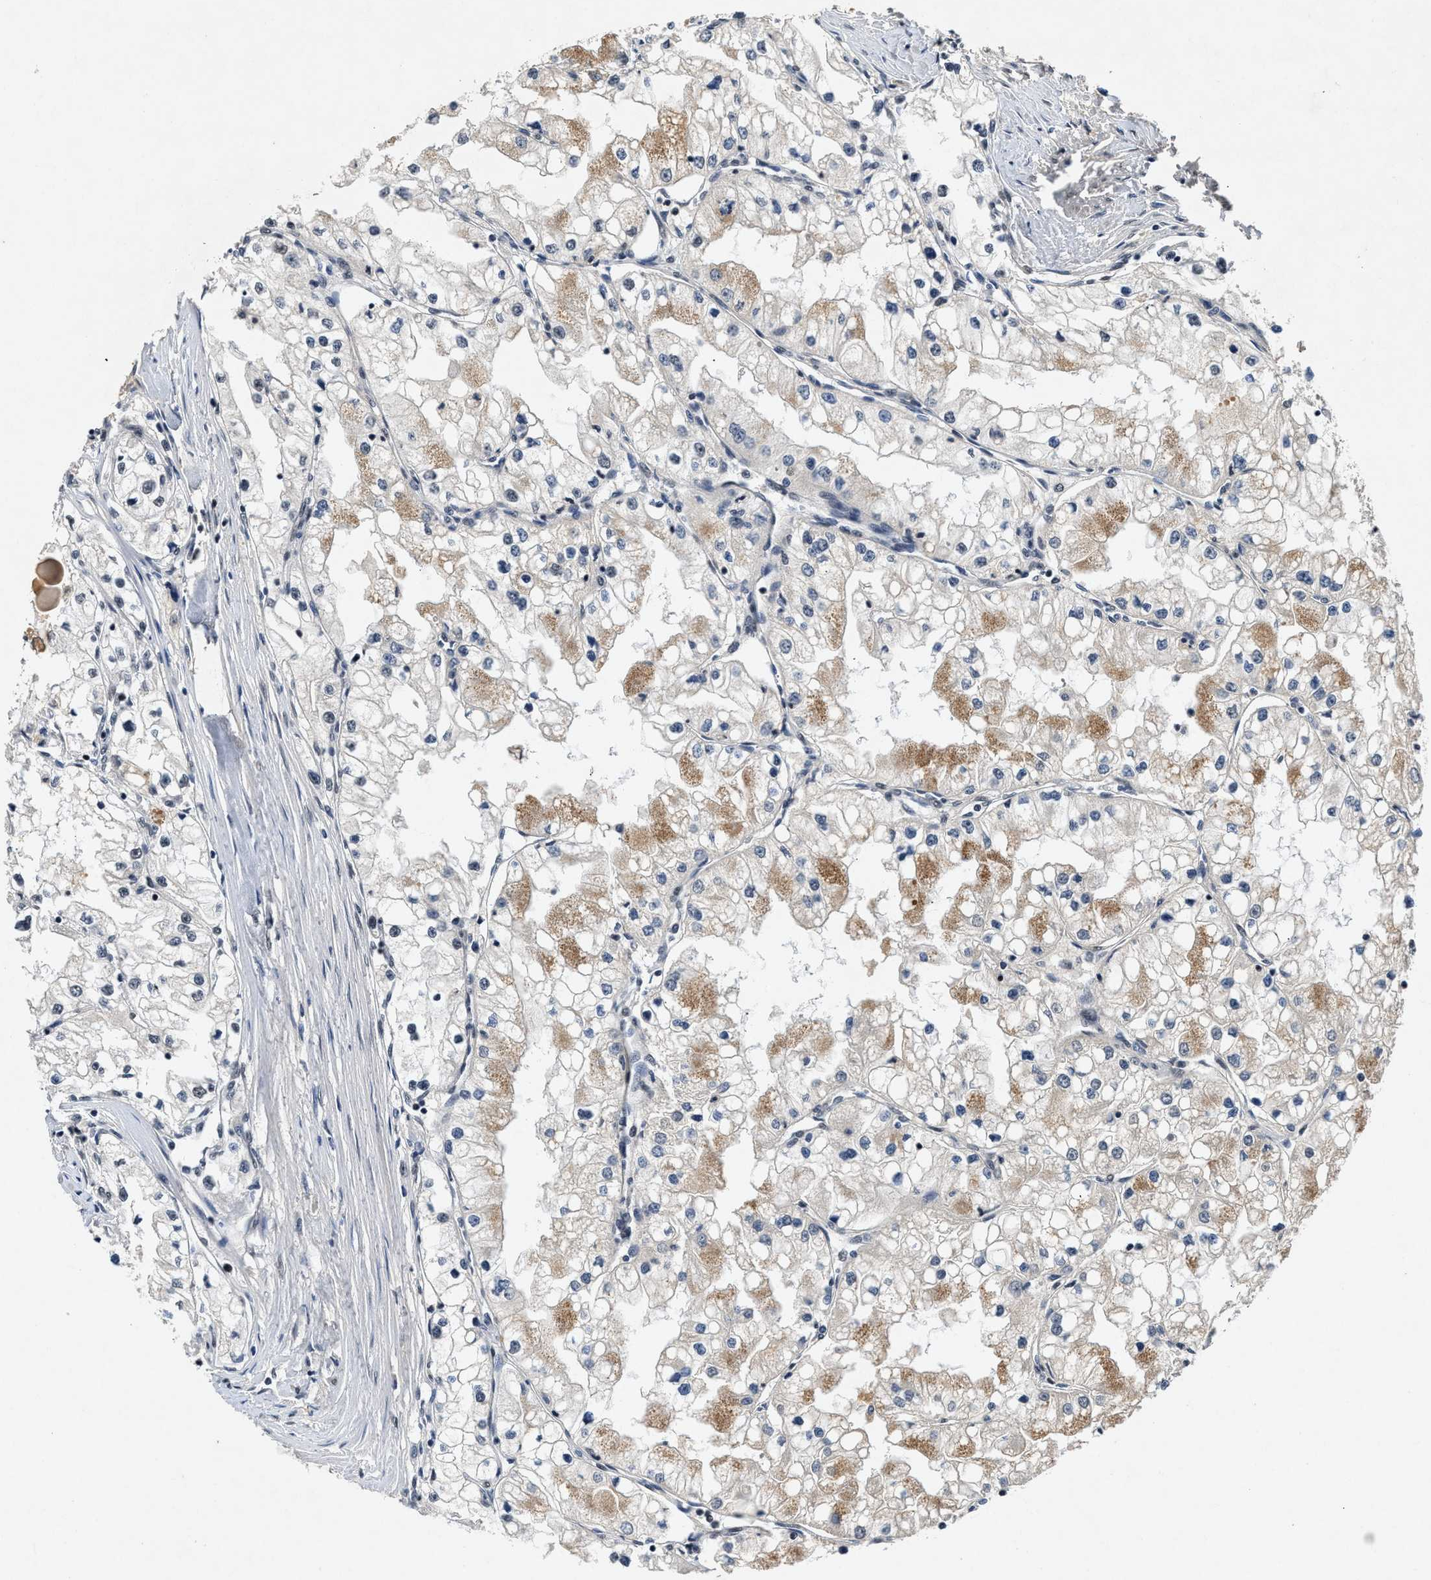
{"staining": {"intensity": "moderate", "quantity": "<25%", "location": "cytoplasmic/membranous"}, "tissue": "renal cancer", "cell_type": "Tumor cells", "image_type": "cancer", "snomed": [{"axis": "morphology", "description": "Adenocarcinoma, NOS"}, {"axis": "topography", "description": "Kidney"}], "caption": "Human renal cancer (adenocarcinoma) stained for a protein (brown) displays moderate cytoplasmic/membranous positive expression in approximately <25% of tumor cells.", "gene": "NCOA1", "patient": {"sex": "male", "age": 68}}